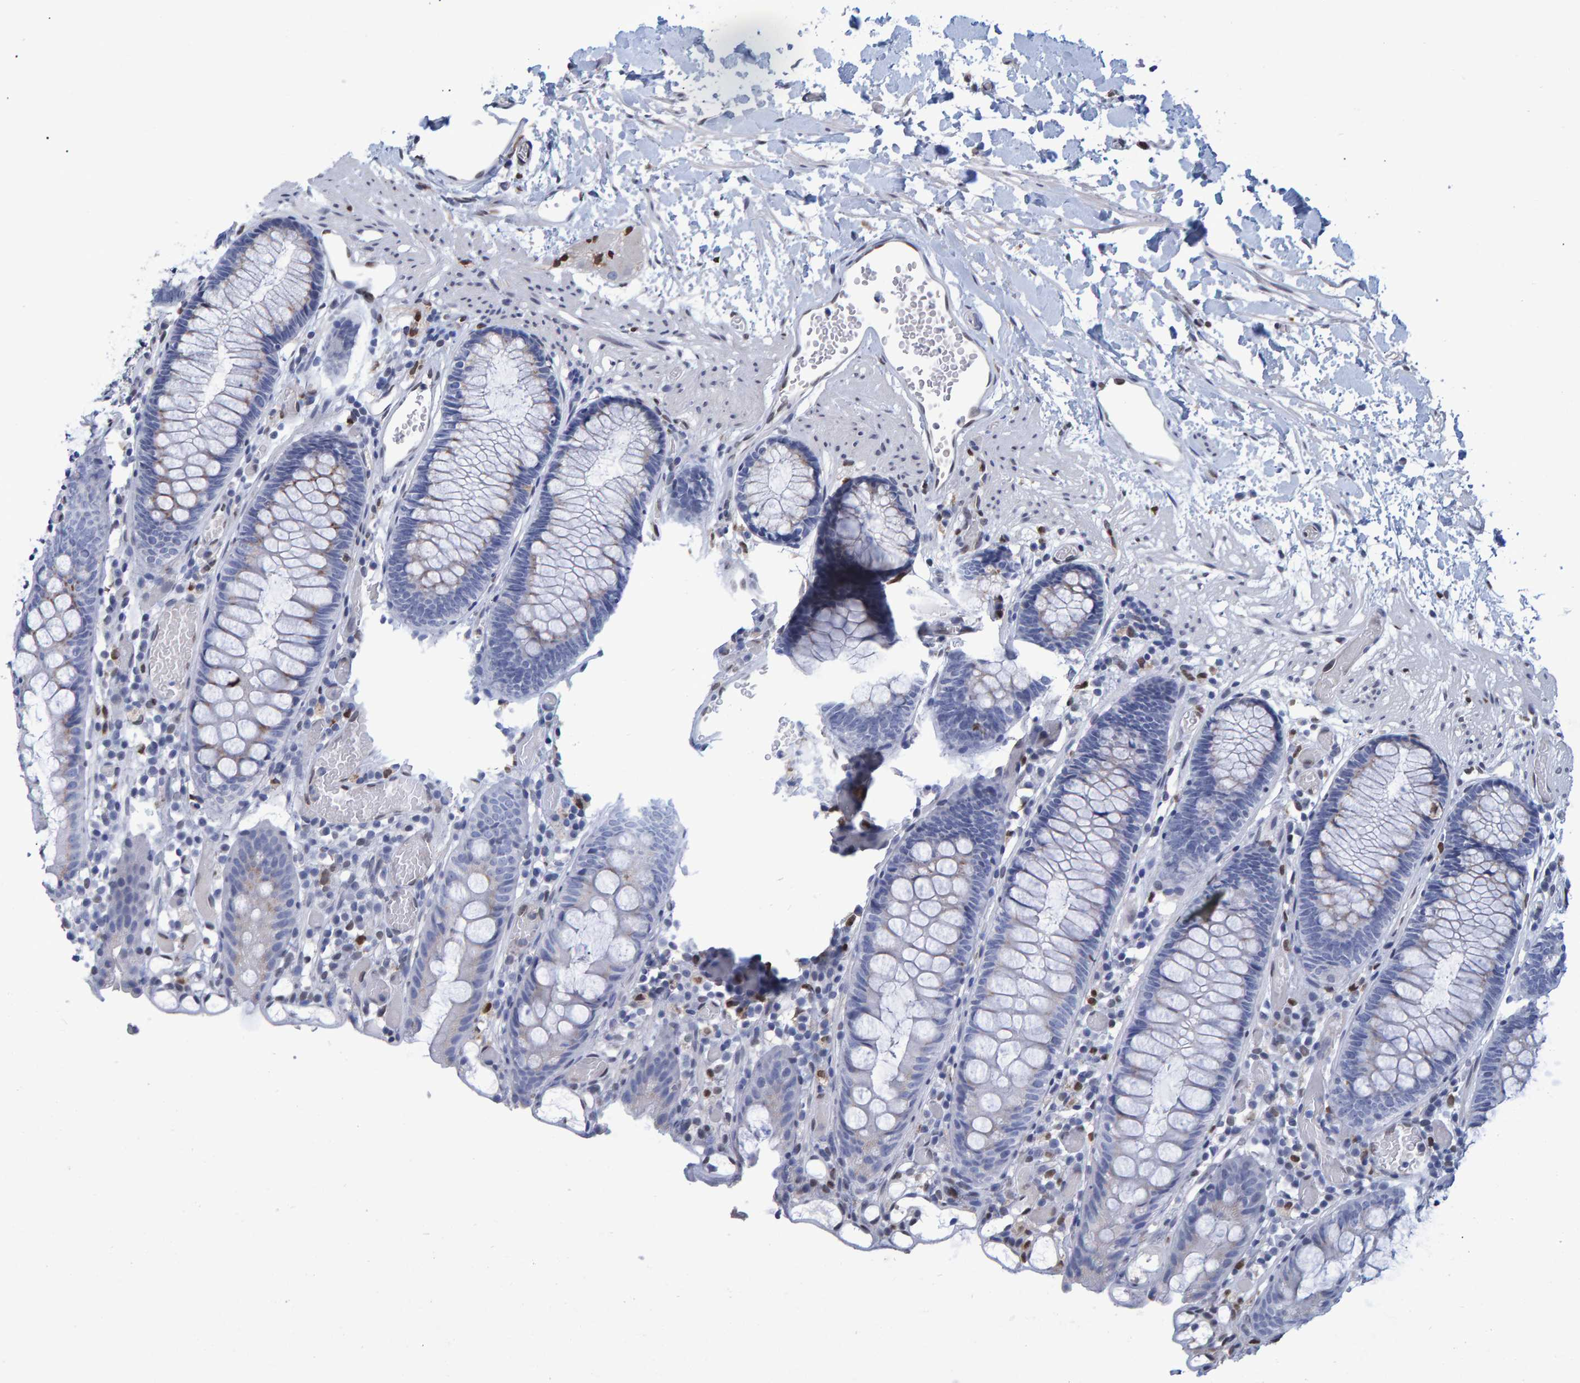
{"staining": {"intensity": "weak", "quantity": ">75%", "location": "nuclear"}, "tissue": "colon", "cell_type": "Endothelial cells", "image_type": "normal", "snomed": [{"axis": "morphology", "description": "Normal tissue, NOS"}, {"axis": "topography", "description": "Colon"}], "caption": "About >75% of endothelial cells in normal colon display weak nuclear protein expression as visualized by brown immunohistochemical staining.", "gene": "QKI", "patient": {"sex": "male", "age": 14}}